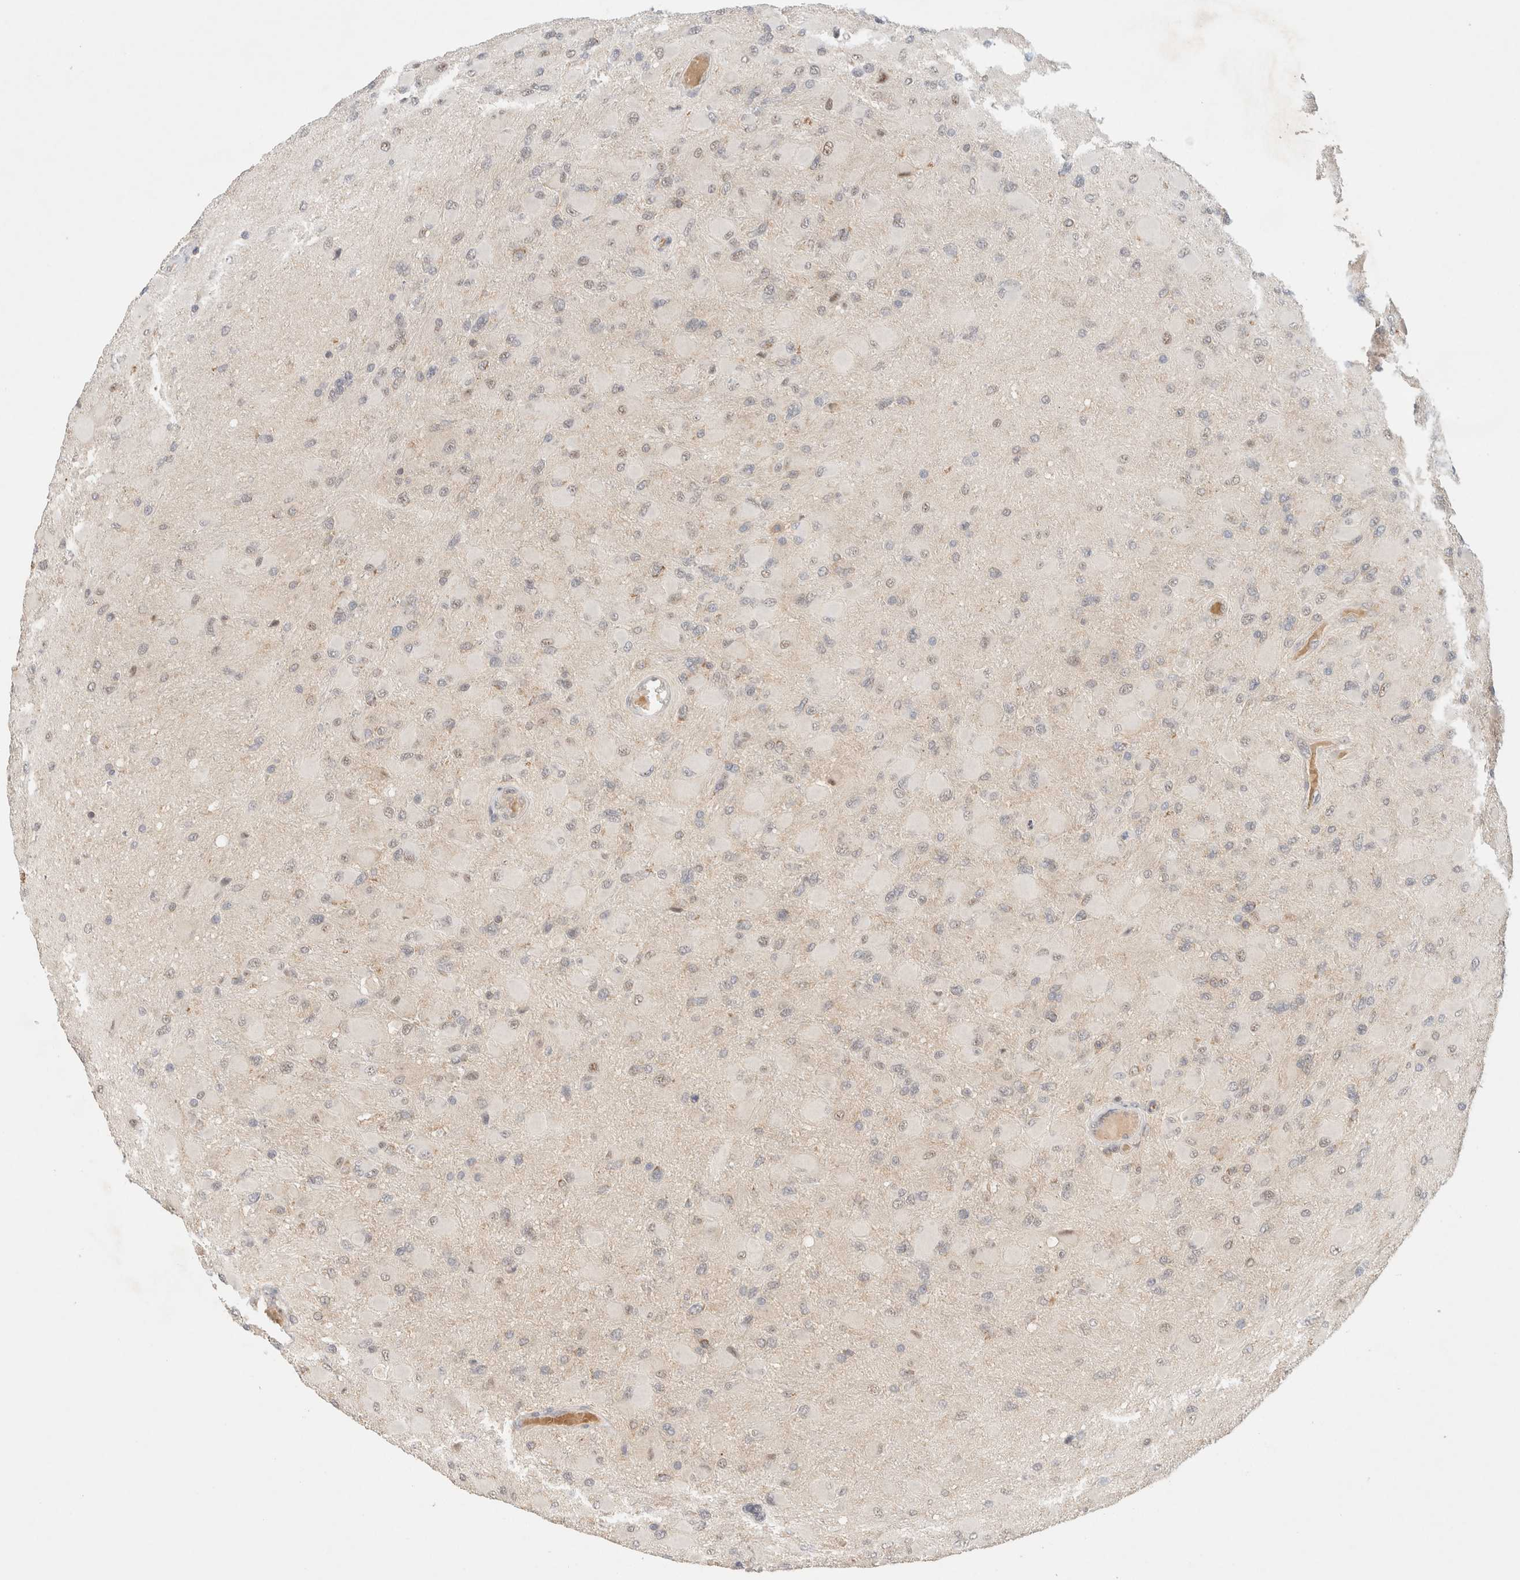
{"staining": {"intensity": "negative", "quantity": "none", "location": "none"}, "tissue": "glioma", "cell_type": "Tumor cells", "image_type": "cancer", "snomed": [{"axis": "morphology", "description": "Glioma, malignant, High grade"}, {"axis": "topography", "description": "Cerebral cortex"}], "caption": "High-grade glioma (malignant) stained for a protein using IHC demonstrates no positivity tumor cells.", "gene": "MRM3", "patient": {"sex": "female", "age": 36}}